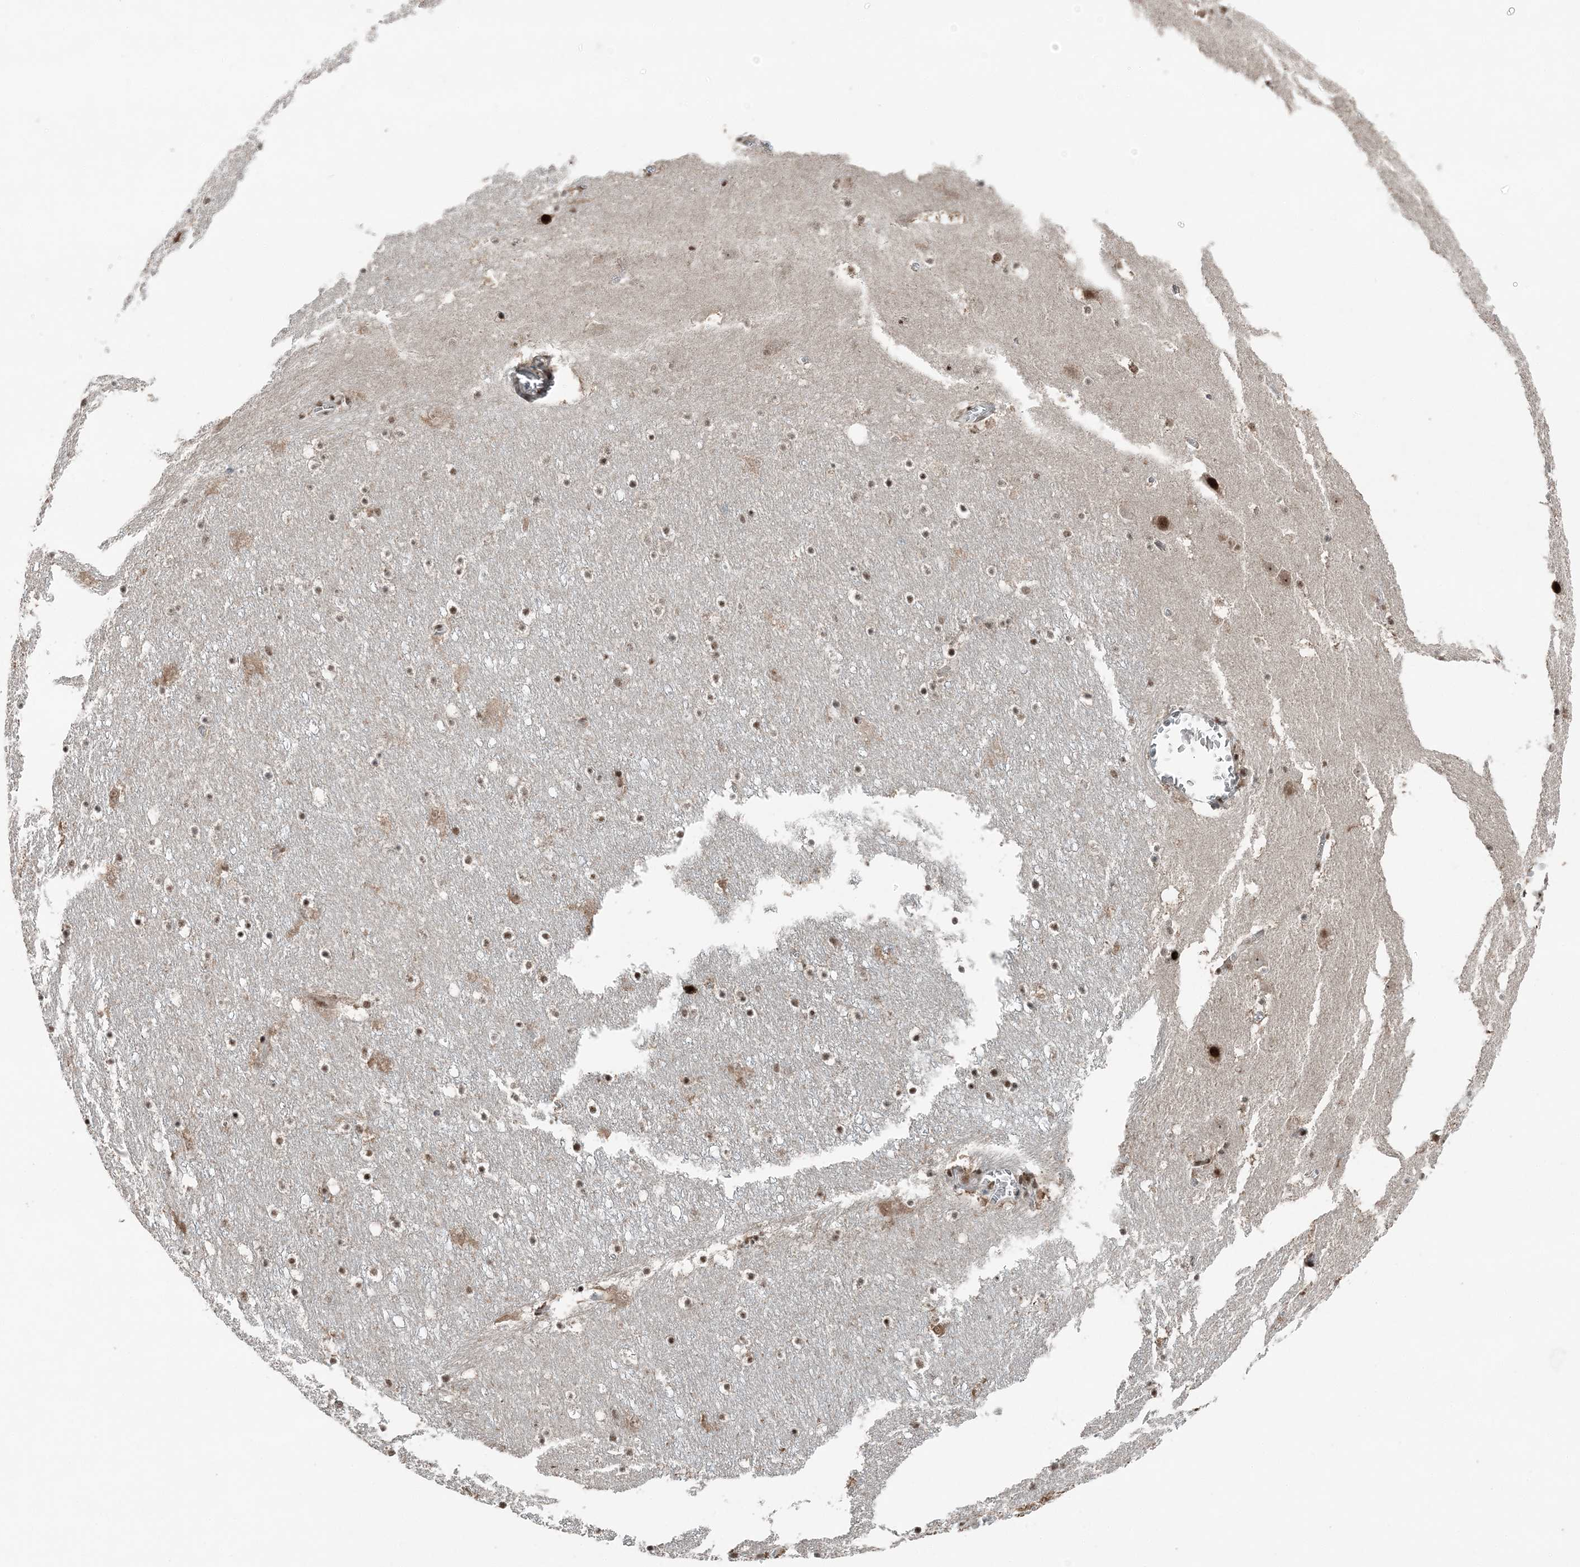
{"staining": {"intensity": "moderate", "quantity": ">75%", "location": "nuclear"}, "tissue": "caudate", "cell_type": "Glial cells", "image_type": "normal", "snomed": [{"axis": "morphology", "description": "Normal tissue, NOS"}, {"axis": "topography", "description": "Lateral ventricle wall"}], "caption": "Caudate stained with a protein marker displays moderate staining in glial cells.", "gene": "YTHDC1", "patient": {"sex": "male", "age": 45}}